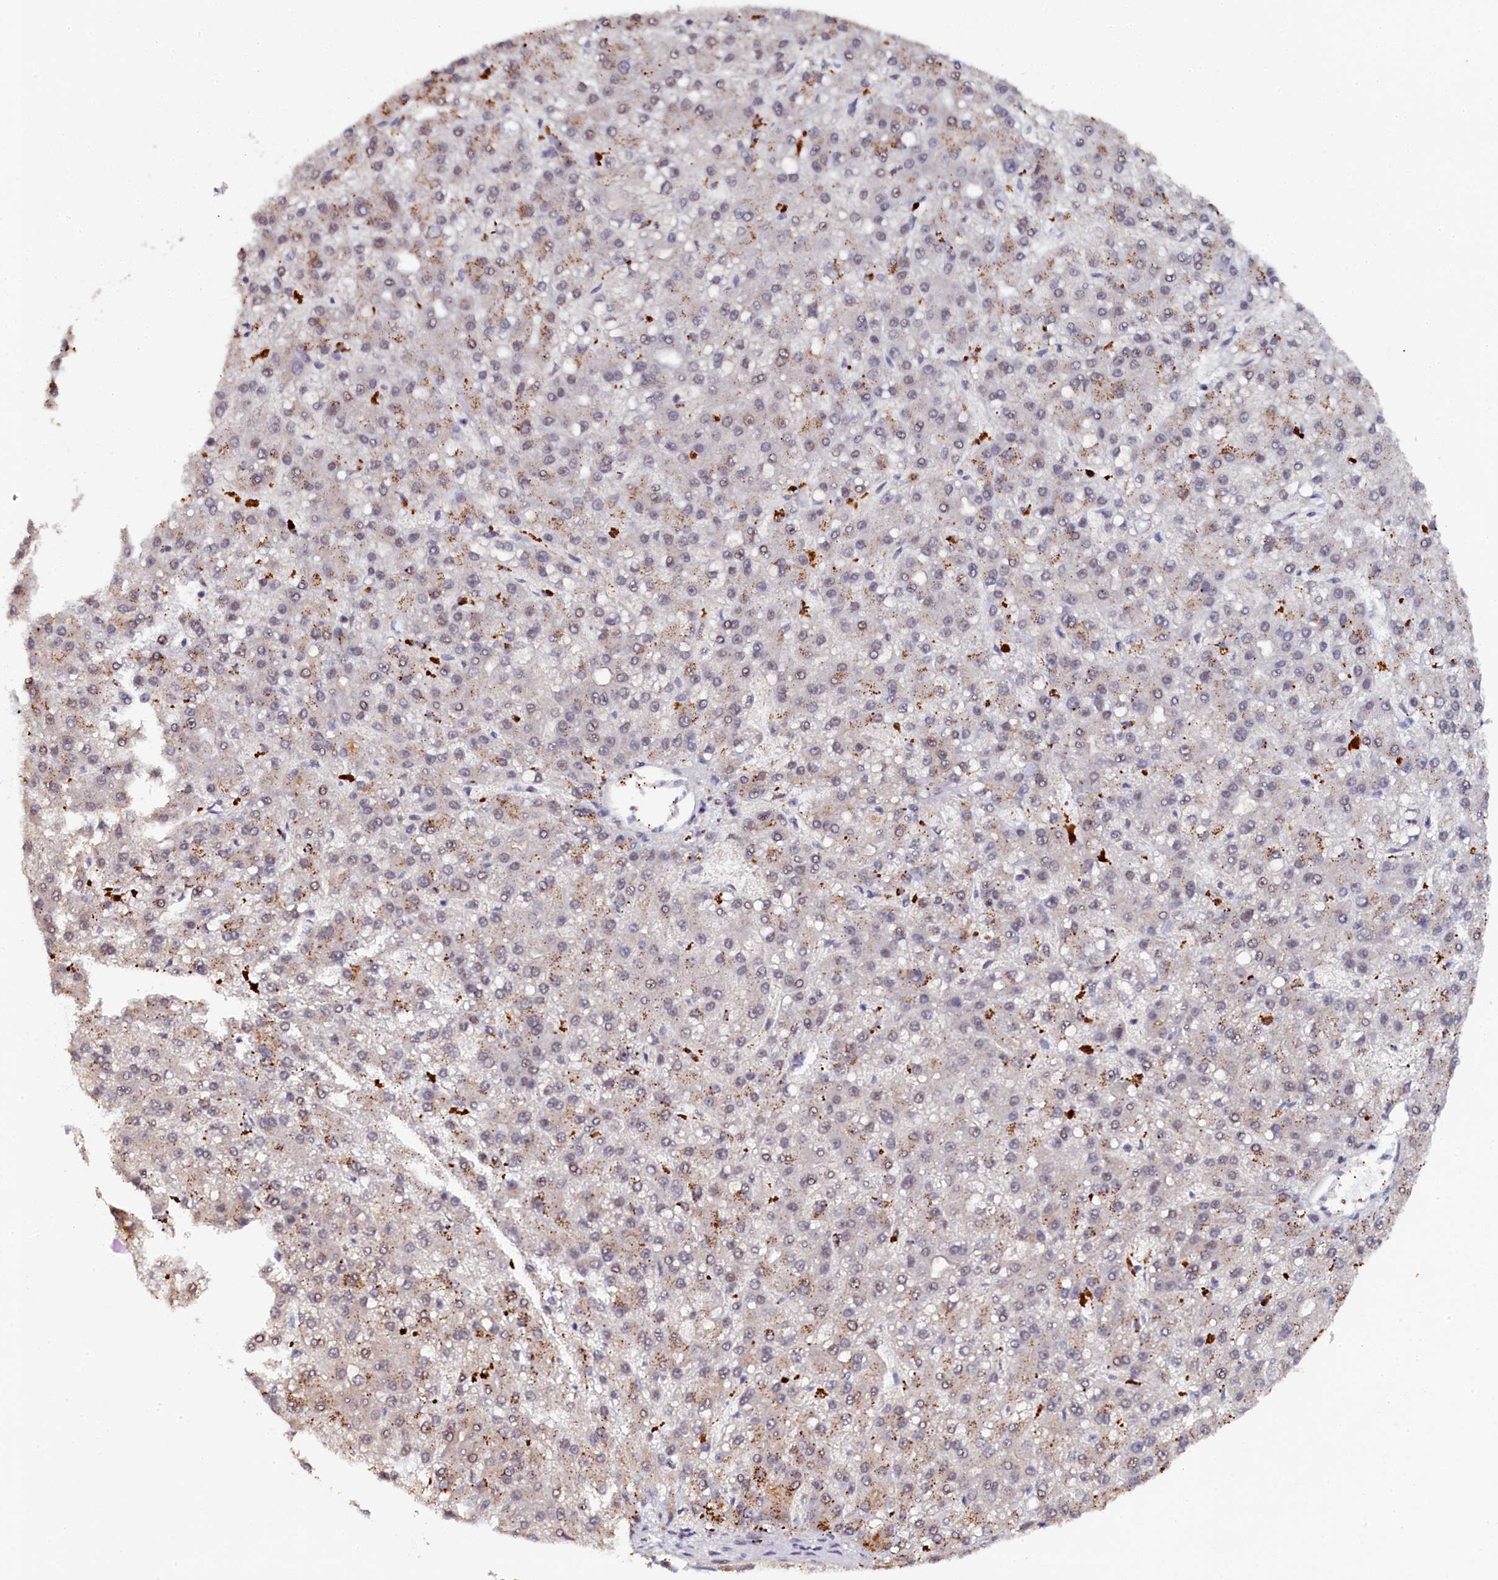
{"staining": {"intensity": "negative", "quantity": "none", "location": "none"}, "tissue": "liver cancer", "cell_type": "Tumor cells", "image_type": "cancer", "snomed": [{"axis": "morphology", "description": "Carcinoma, Hepatocellular, NOS"}, {"axis": "topography", "description": "Liver"}], "caption": "An immunohistochemistry micrograph of liver hepatocellular carcinoma is shown. There is no staining in tumor cells of liver hepatocellular carcinoma.", "gene": "INTS14", "patient": {"sex": "male", "age": 67}}